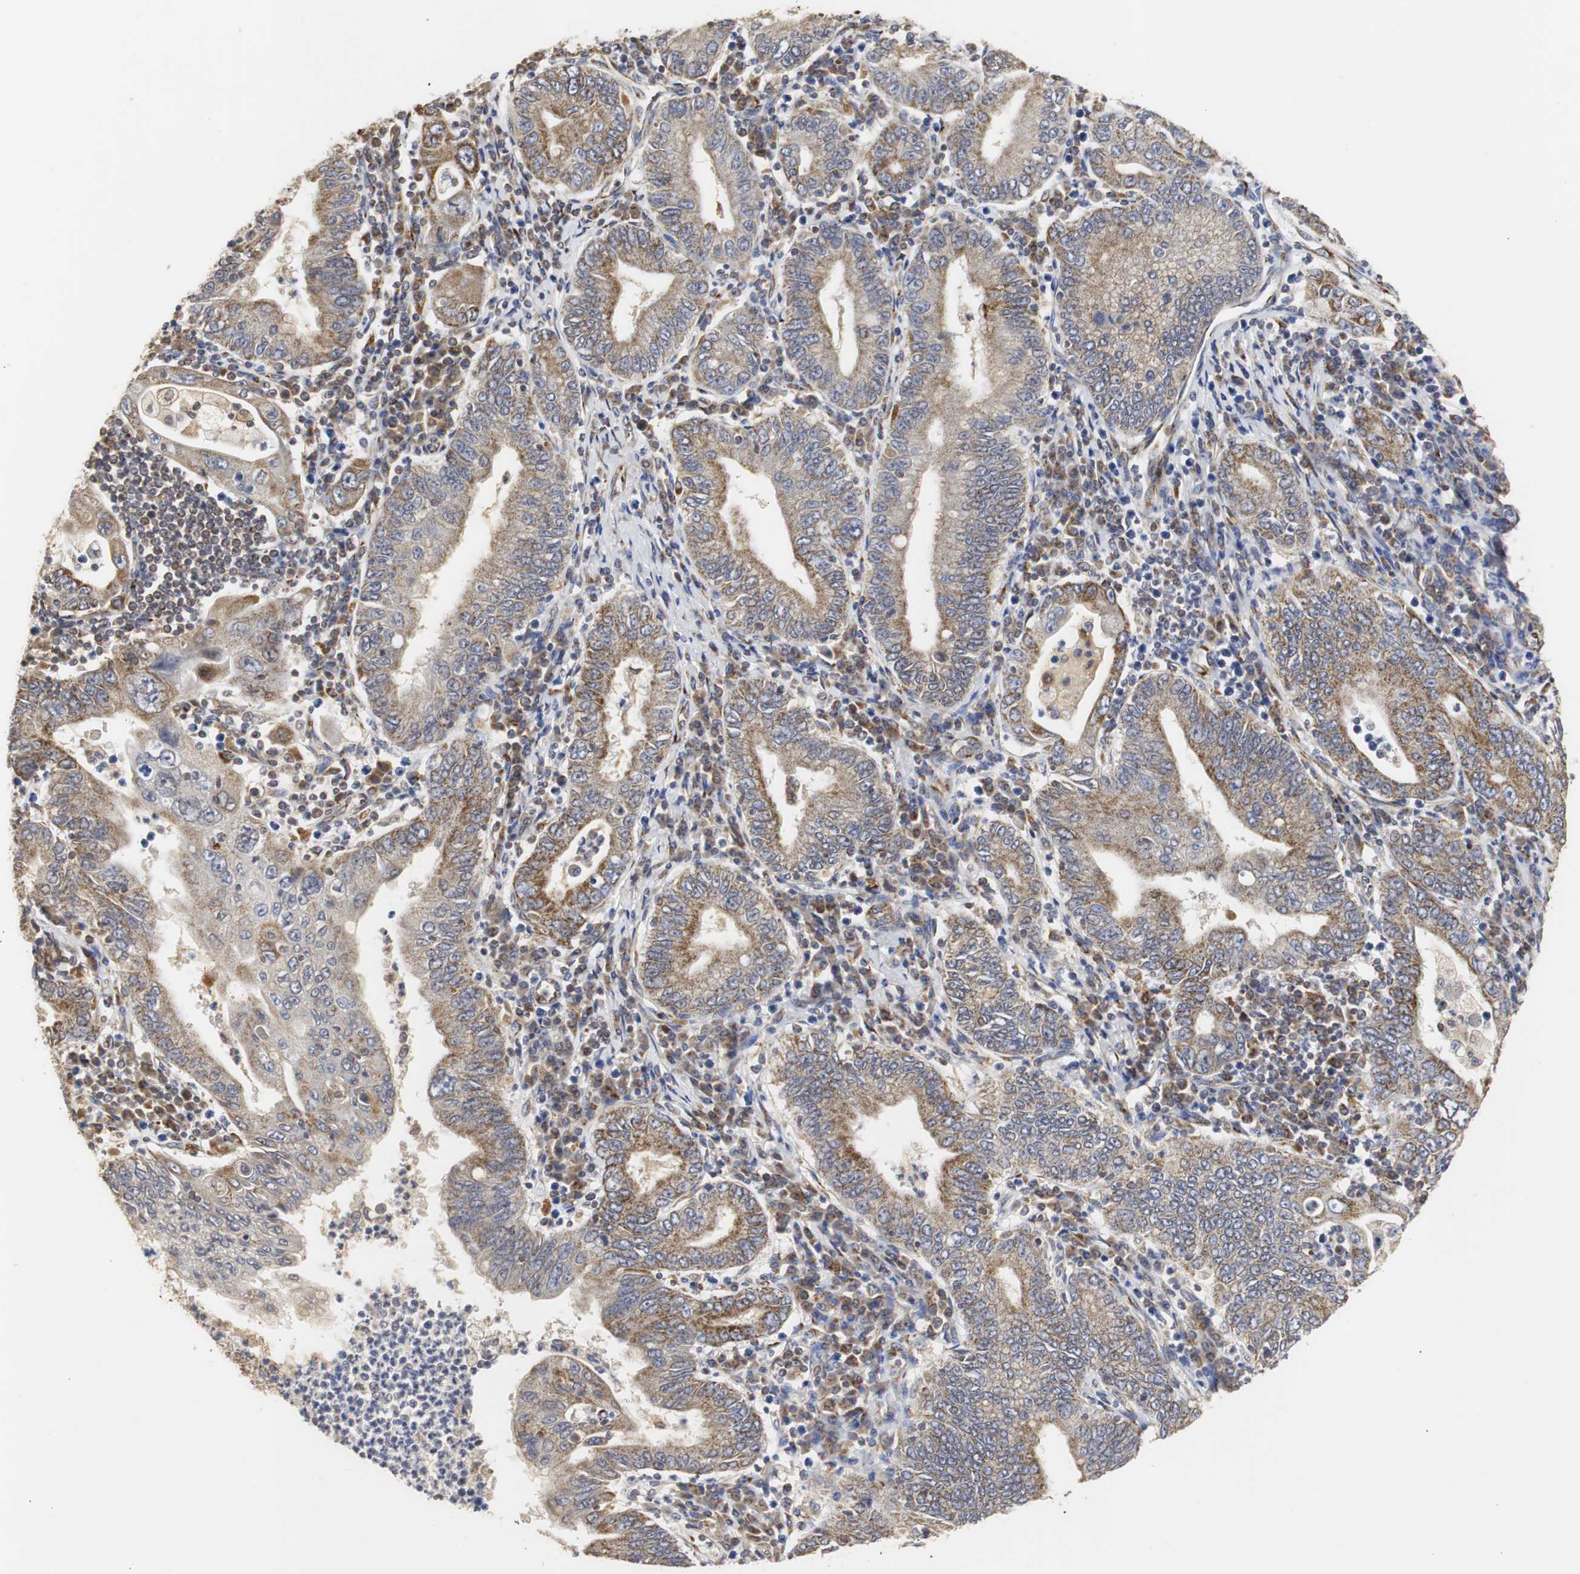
{"staining": {"intensity": "moderate", "quantity": ">75%", "location": "cytoplasmic/membranous"}, "tissue": "stomach cancer", "cell_type": "Tumor cells", "image_type": "cancer", "snomed": [{"axis": "morphology", "description": "Normal tissue, NOS"}, {"axis": "morphology", "description": "Adenocarcinoma, NOS"}, {"axis": "topography", "description": "Esophagus"}, {"axis": "topography", "description": "Stomach, upper"}, {"axis": "topography", "description": "Peripheral nerve tissue"}], "caption": "Protein staining shows moderate cytoplasmic/membranous positivity in approximately >75% of tumor cells in stomach cancer.", "gene": "HSD17B10", "patient": {"sex": "male", "age": 62}}